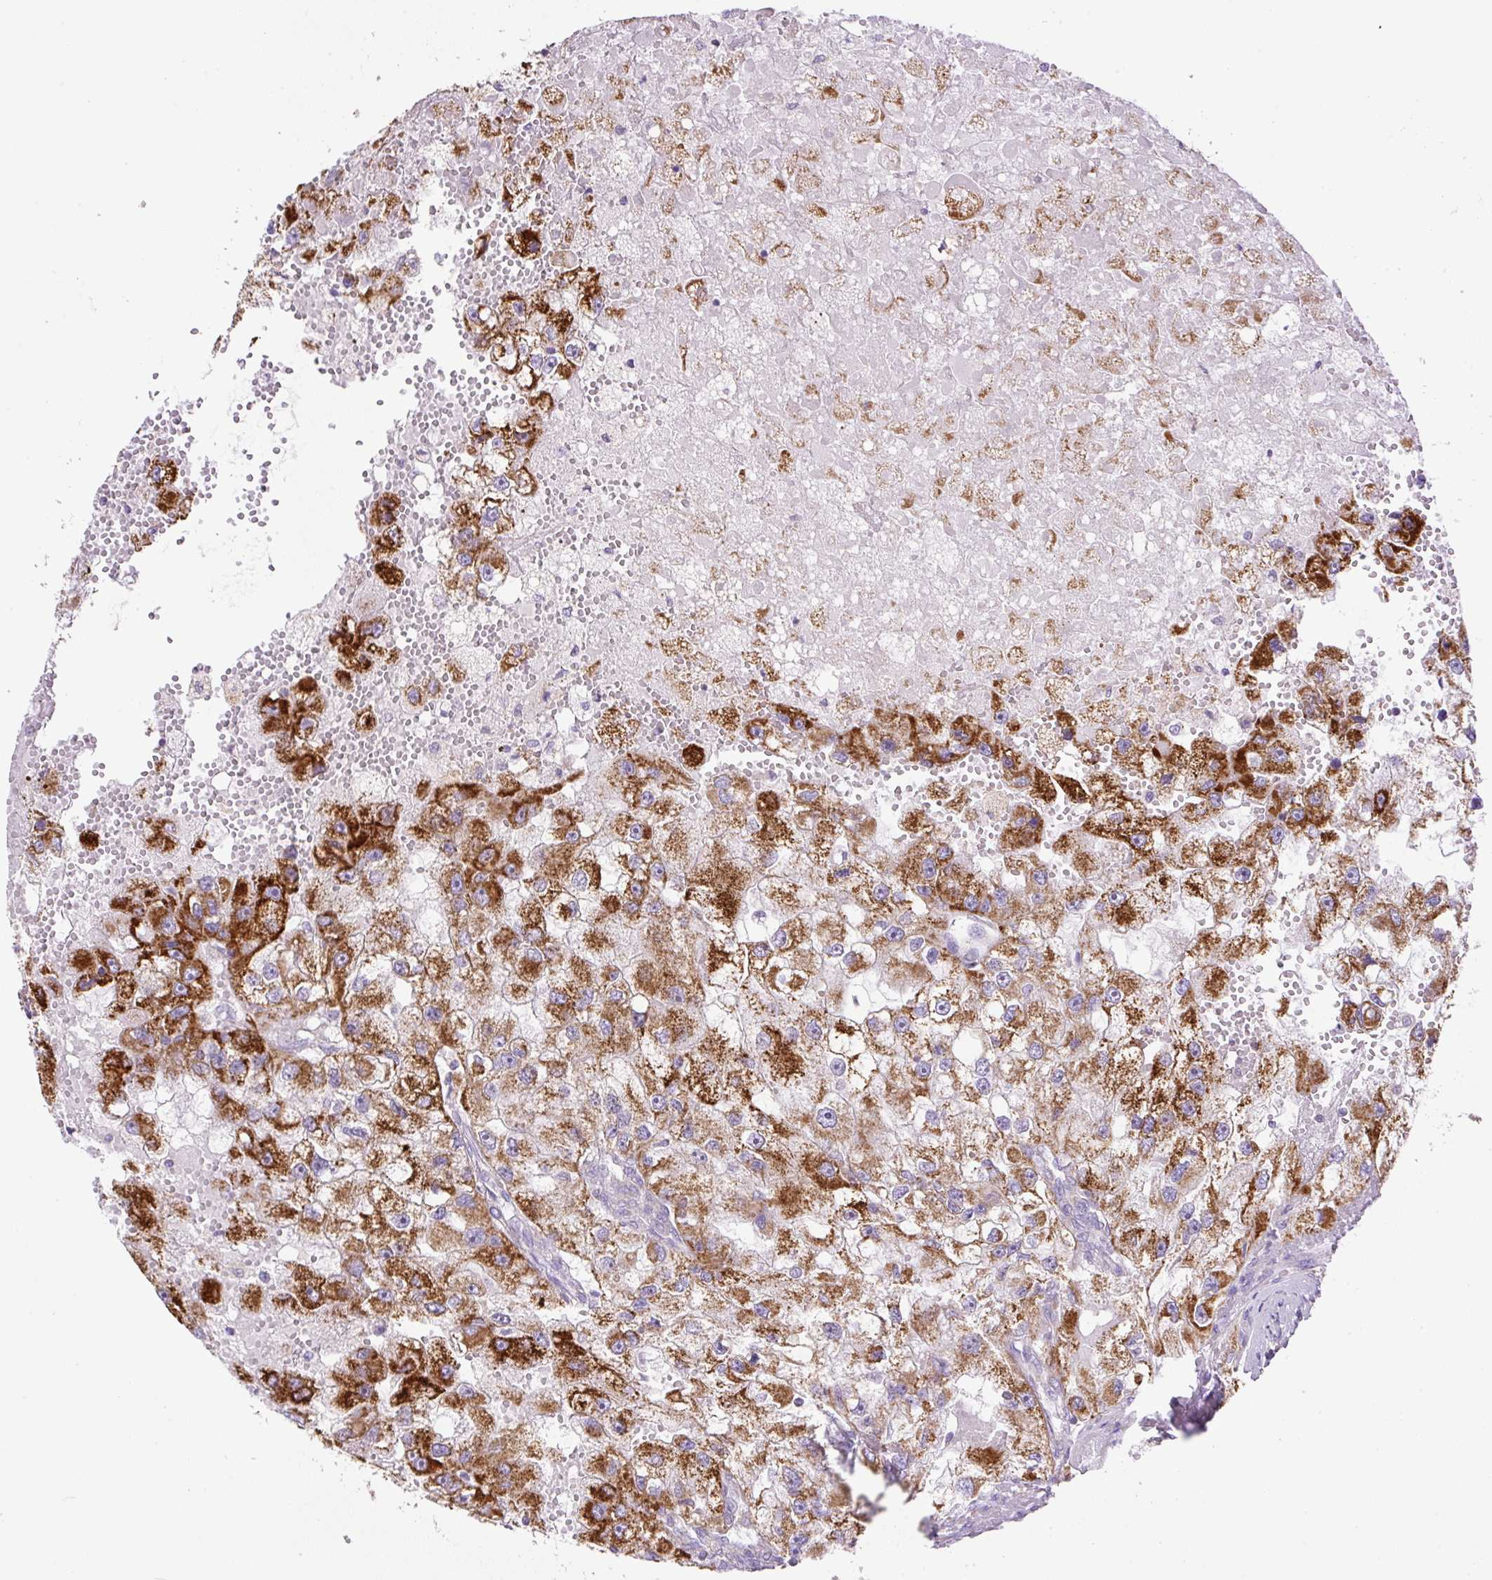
{"staining": {"intensity": "strong", "quantity": ">75%", "location": "cytoplasmic/membranous"}, "tissue": "renal cancer", "cell_type": "Tumor cells", "image_type": "cancer", "snomed": [{"axis": "morphology", "description": "Adenocarcinoma, NOS"}, {"axis": "topography", "description": "Kidney"}], "caption": "Renal adenocarcinoma stained for a protein shows strong cytoplasmic/membranous positivity in tumor cells. (Stains: DAB (3,3'-diaminobenzidine) in brown, nuclei in blue, Microscopy: brightfield microscopy at high magnification).", "gene": "NF1", "patient": {"sex": "male", "age": 63}}